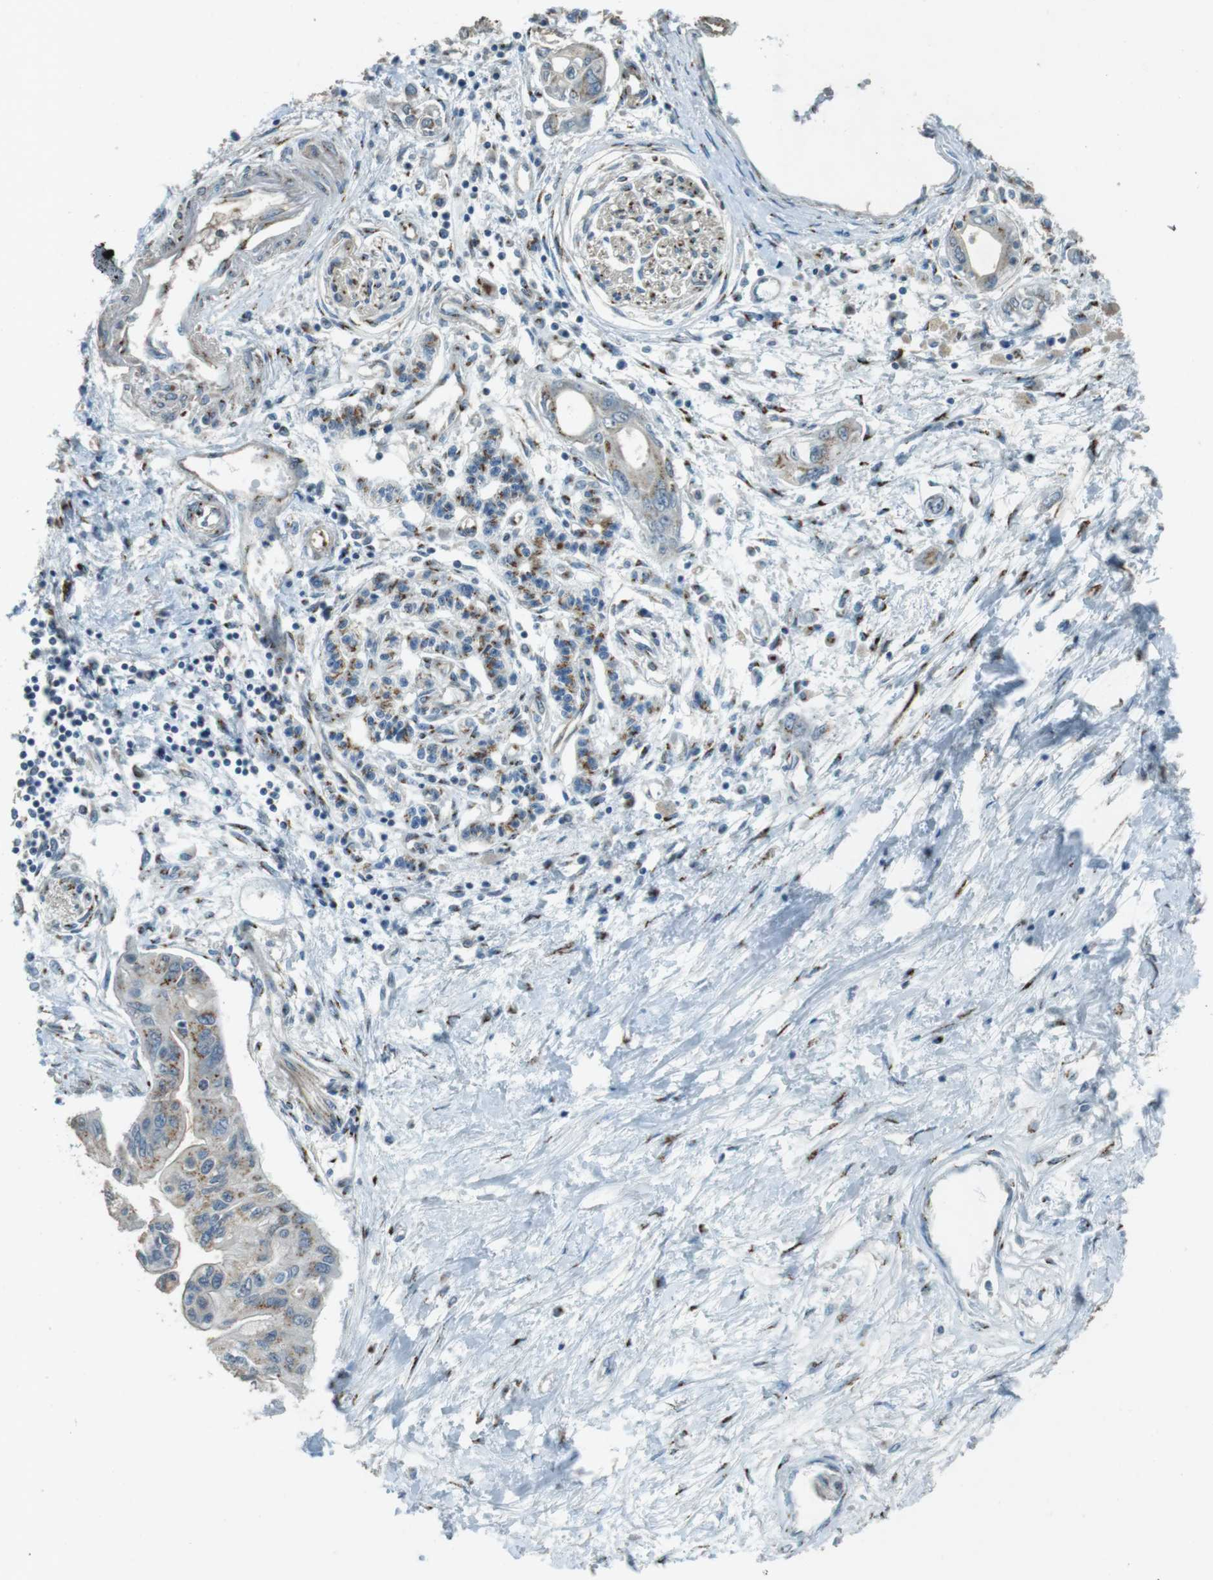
{"staining": {"intensity": "weak", "quantity": ">75%", "location": "cytoplasmic/membranous"}, "tissue": "pancreatic cancer", "cell_type": "Tumor cells", "image_type": "cancer", "snomed": [{"axis": "morphology", "description": "Adenocarcinoma, NOS"}, {"axis": "topography", "description": "Pancreas"}], "caption": "A brown stain shows weak cytoplasmic/membranous expression of a protein in pancreatic adenocarcinoma tumor cells.", "gene": "TMEM115", "patient": {"sex": "female", "age": 77}}